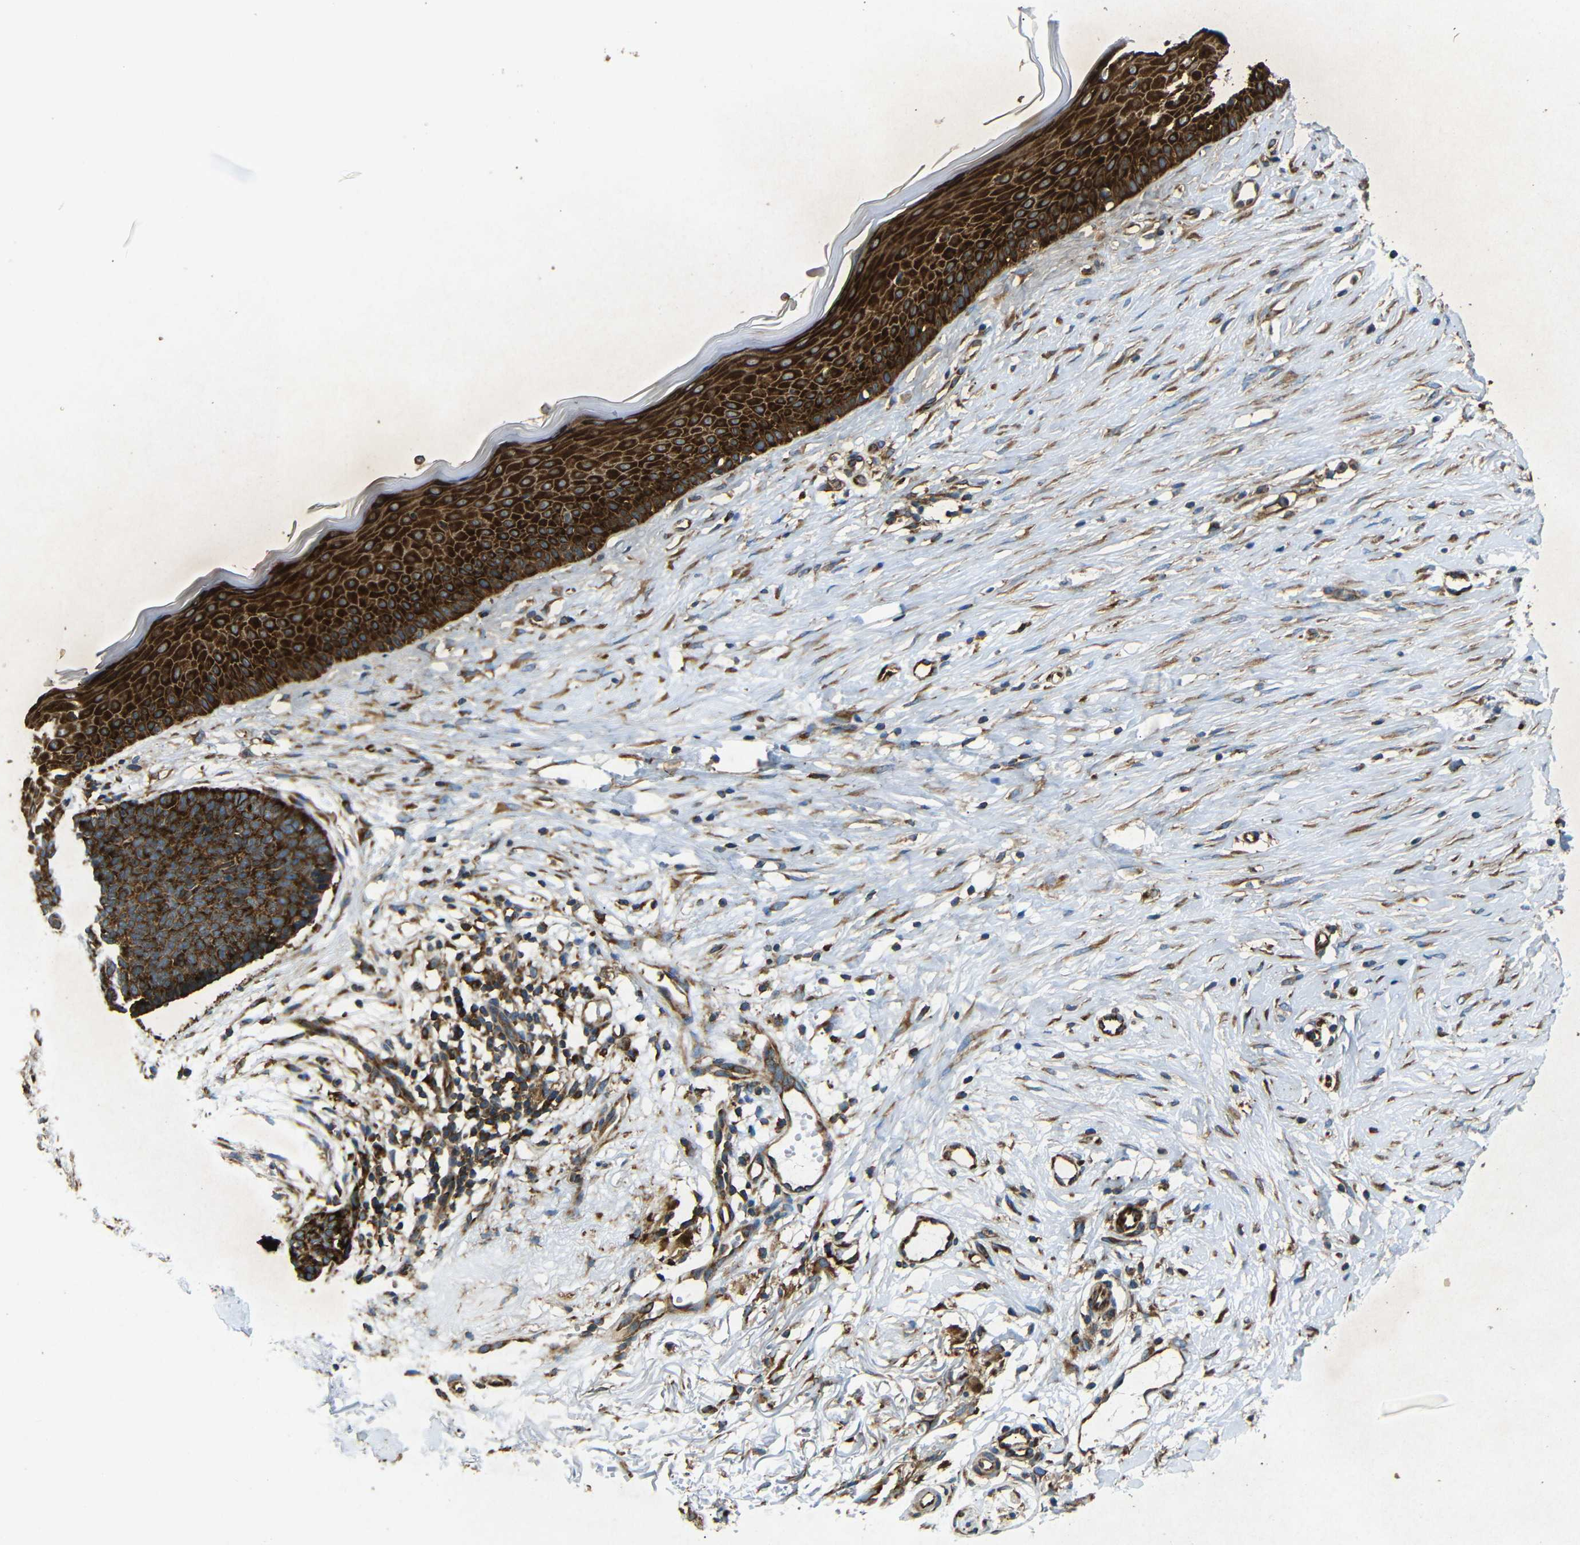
{"staining": {"intensity": "strong", "quantity": ">75%", "location": "cytoplasmic/membranous"}, "tissue": "skin cancer", "cell_type": "Tumor cells", "image_type": "cancer", "snomed": [{"axis": "morphology", "description": "Basal cell carcinoma"}, {"axis": "topography", "description": "Skin"}], "caption": "DAB immunohistochemical staining of skin basal cell carcinoma reveals strong cytoplasmic/membranous protein staining in approximately >75% of tumor cells.", "gene": "BTF3", "patient": {"sex": "female", "age": 70}}